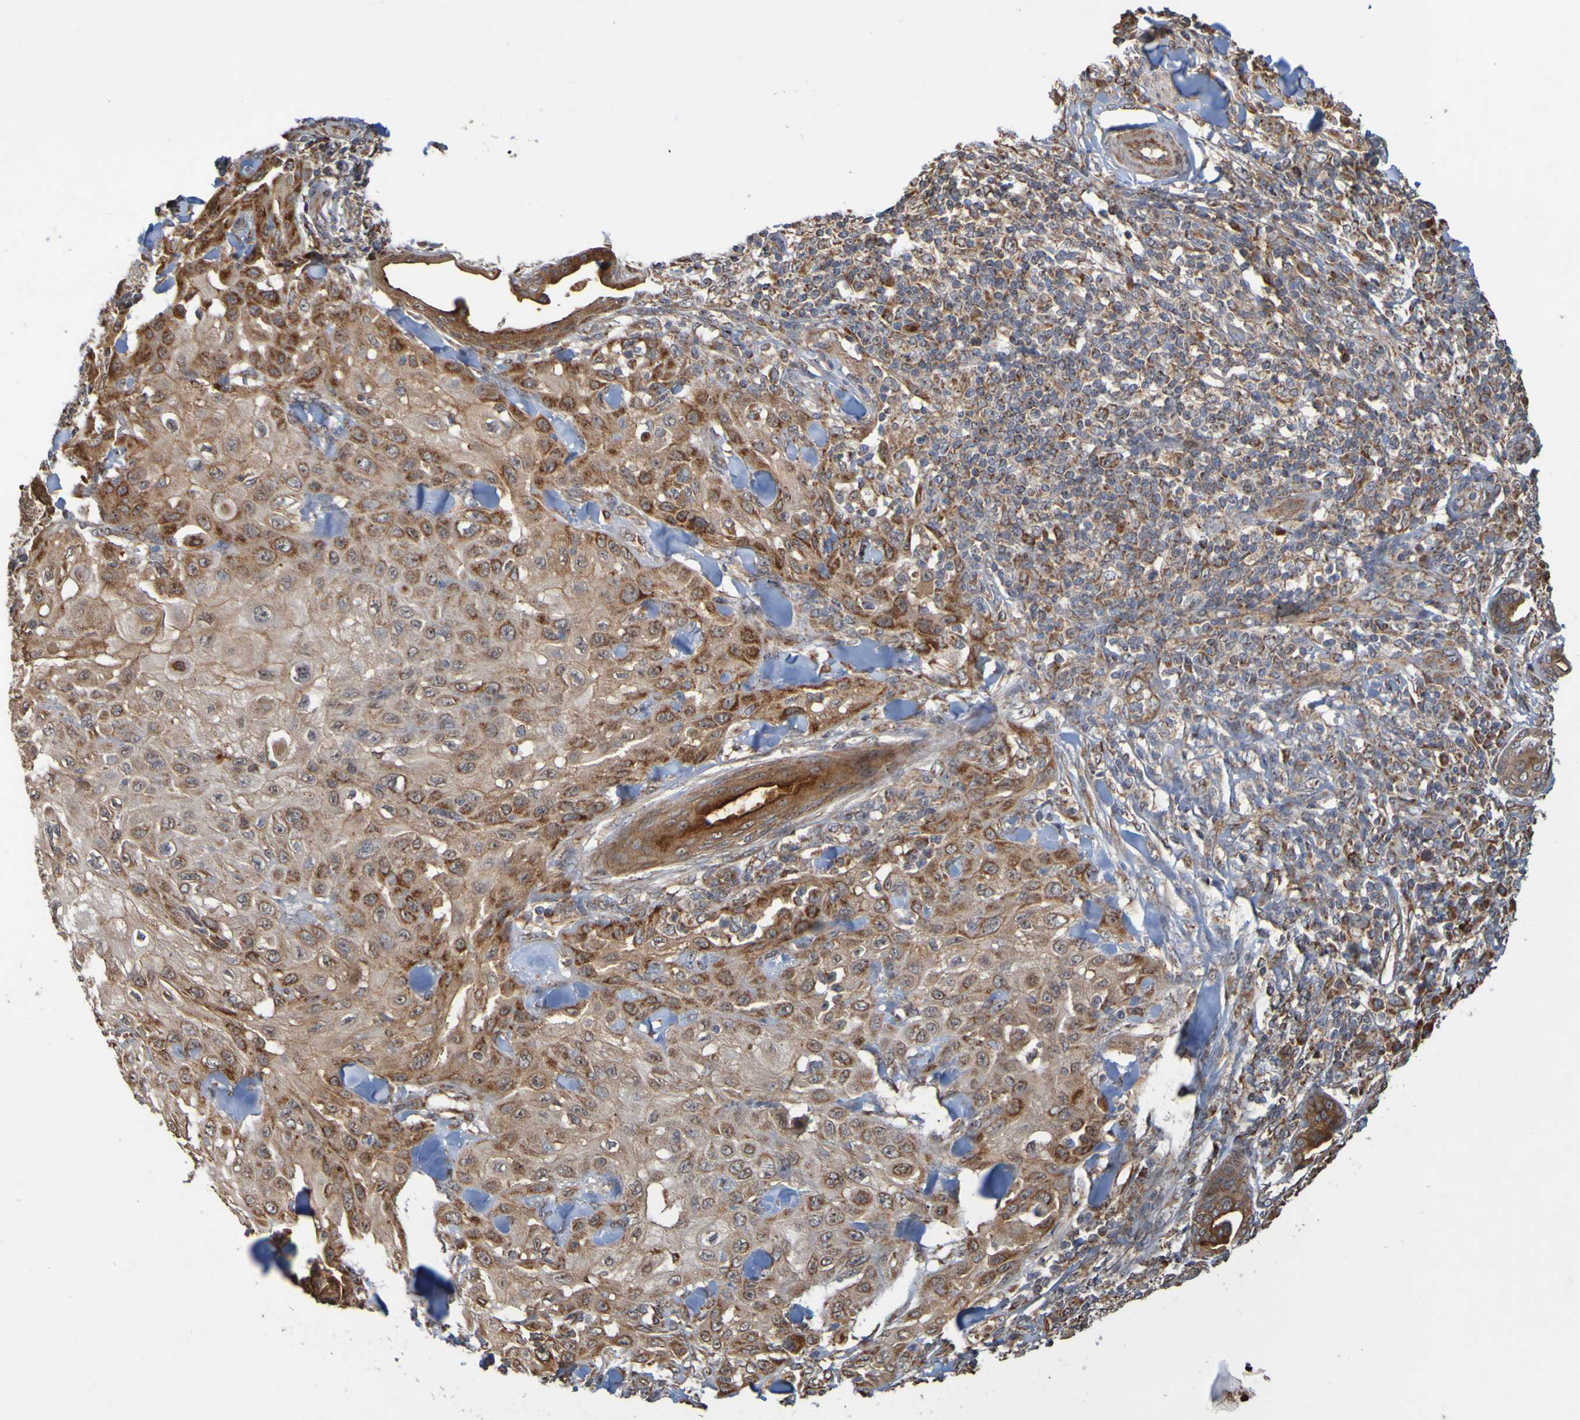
{"staining": {"intensity": "moderate", "quantity": ">75%", "location": "cytoplasmic/membranous,nuclear"}, "tissue": "skin cancer", "cell_type": "Tumor cells", "image_type": "cancer", "snomed": [{"axis": "morphology", "description": "Squamous cell carcinoma, NOS"}, {"axis": "topography", "description": "Skin"}], "caption": "A brown stain highlights moderate cytoplasmic/membranous and nuclear staining of a protein in human skin squamous cell carcinoma tumor cells.", "gene": "TMBIM1", "patient": {"sex": "male", "age": 24}}